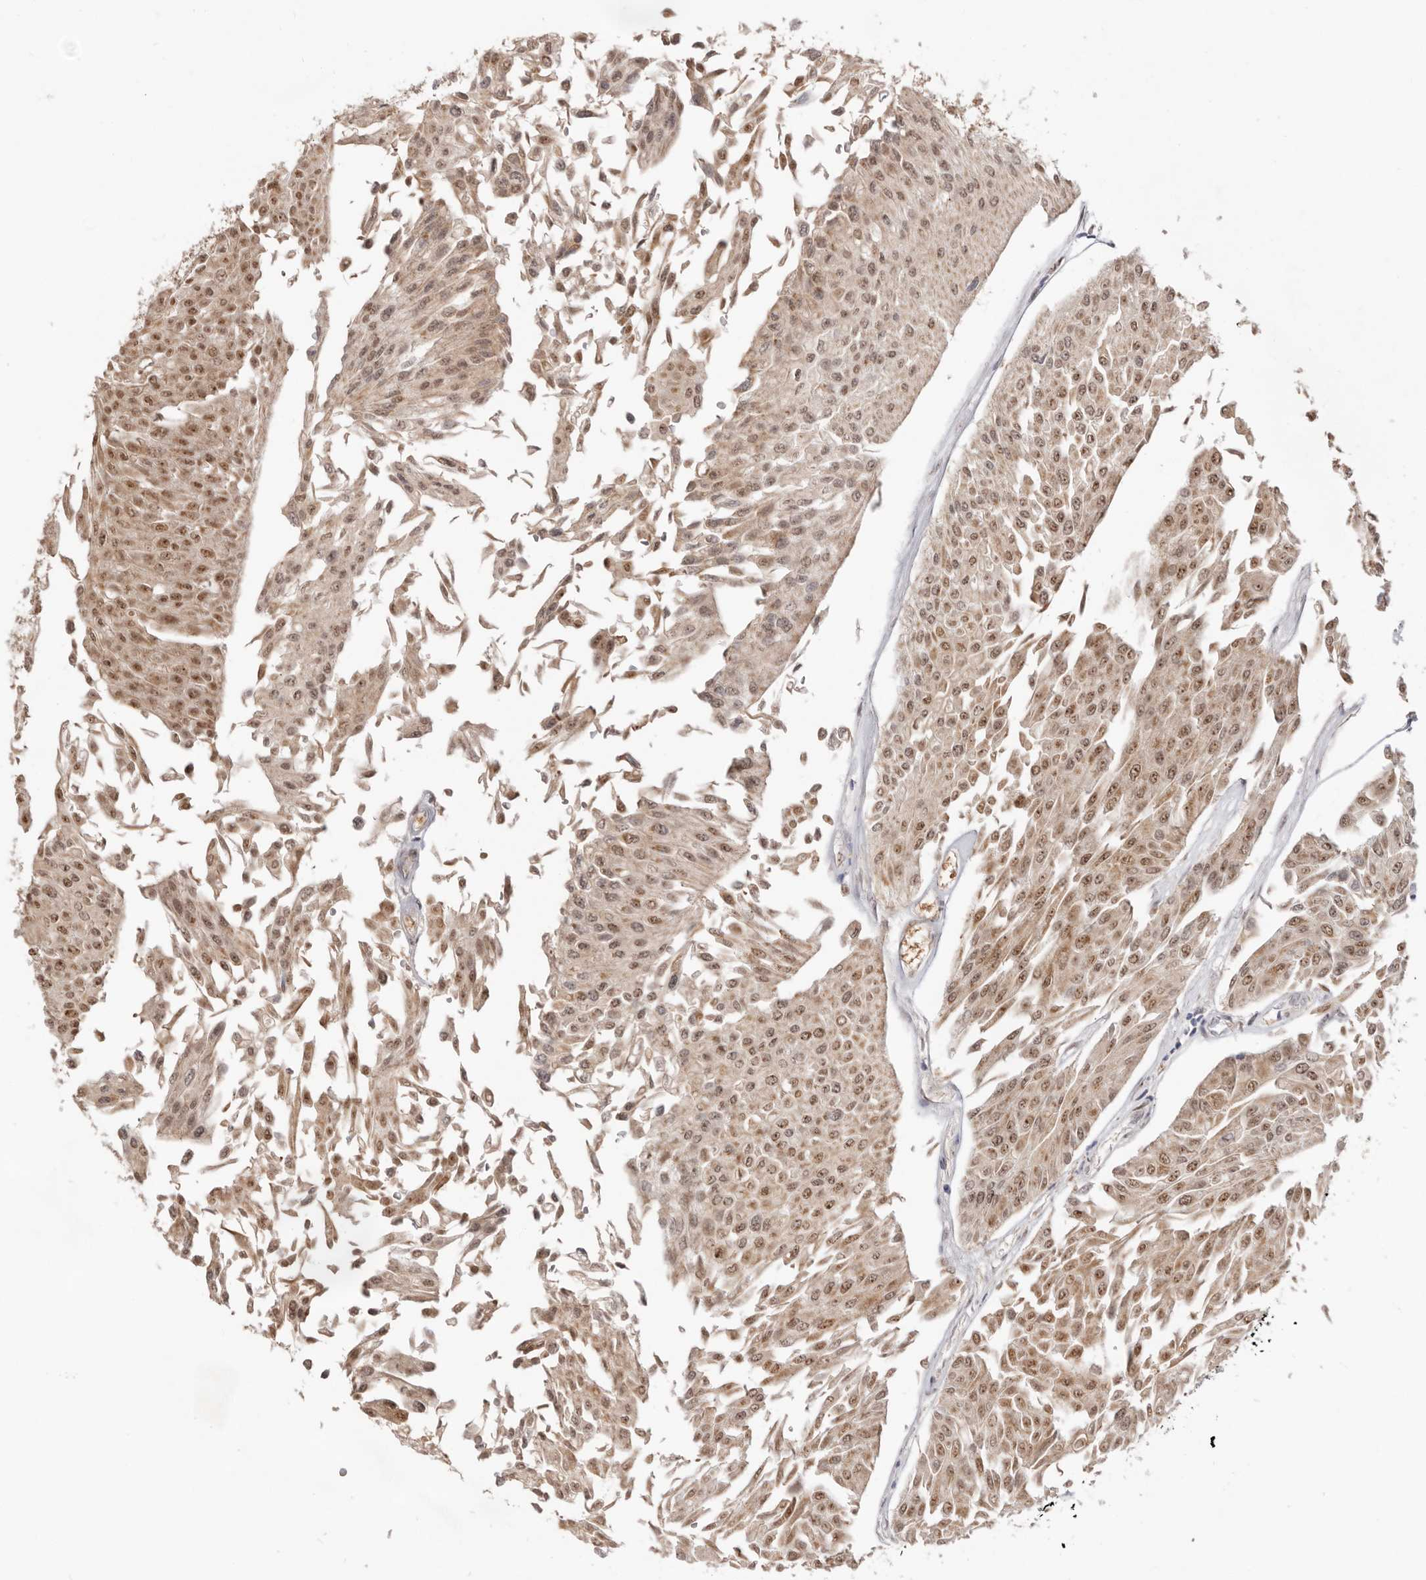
{"staining": {"intensity": "moderate", "quantity": ">75%", "location": "cytoplasmic/membranous,nuclear"}, "tissue": "urothelial cancer", "cell_type": "Tumor cells", "image_type": "cancer", "snomed": [{"axis": "morphology", "description": "Urothelial carcinoma, Low grade"}, {"axis": "topography", "description": "Urinary bladder"}], "caption": "Immunohistochemistry (IHC) histopathology image of urothelial cancer stained for a protein (brown), which displays medium levels of moderate cytoplasmic/membranous and nuclear expression in about >75% of tumor cells.", "gene": "BRCA2", "patient": {"sex": "male", "age": 67}}